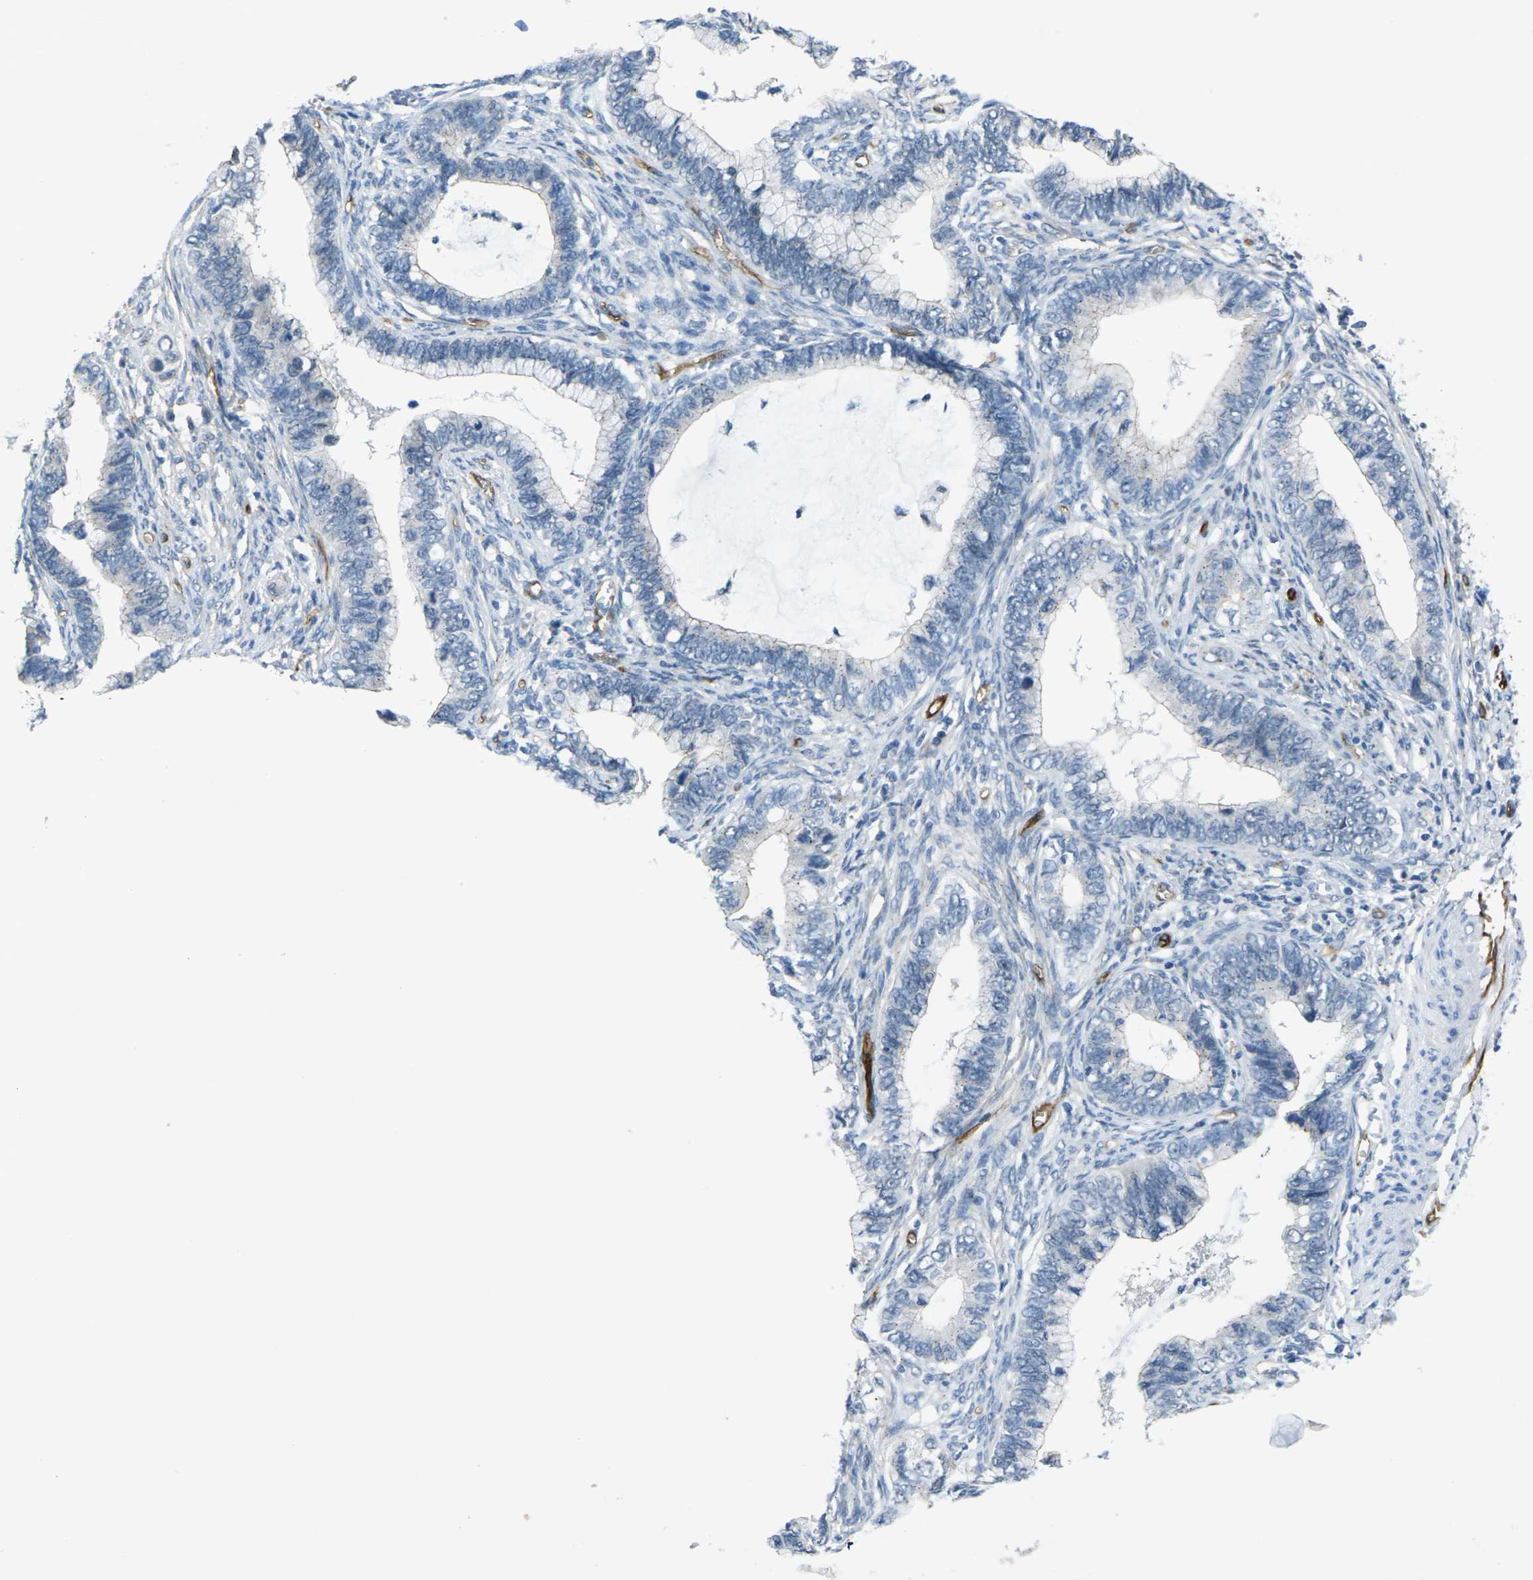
{"staining": {"intensity": "negative", "quantity": "none", "location": "none"}, "tissue": "cervical cancer", "cell_type": "Tumor cells", "image_type": "cancer", "snomed": [{"axis": "morphology", "description": "Adenocarcinoma, NOS"}, {"axis": "topography", "description": "Cervix"}], "caption": "Immunohistochemistry histopathology image of neoplastic tissue: human cervical cancer (adenocarcinoma) stained with DAB (3,3'-diaminobenzidine) shows no significant protein expression in tumor cells.", "gene": "HSPA12B", "patient": {"sex": "female", "age": 44}}